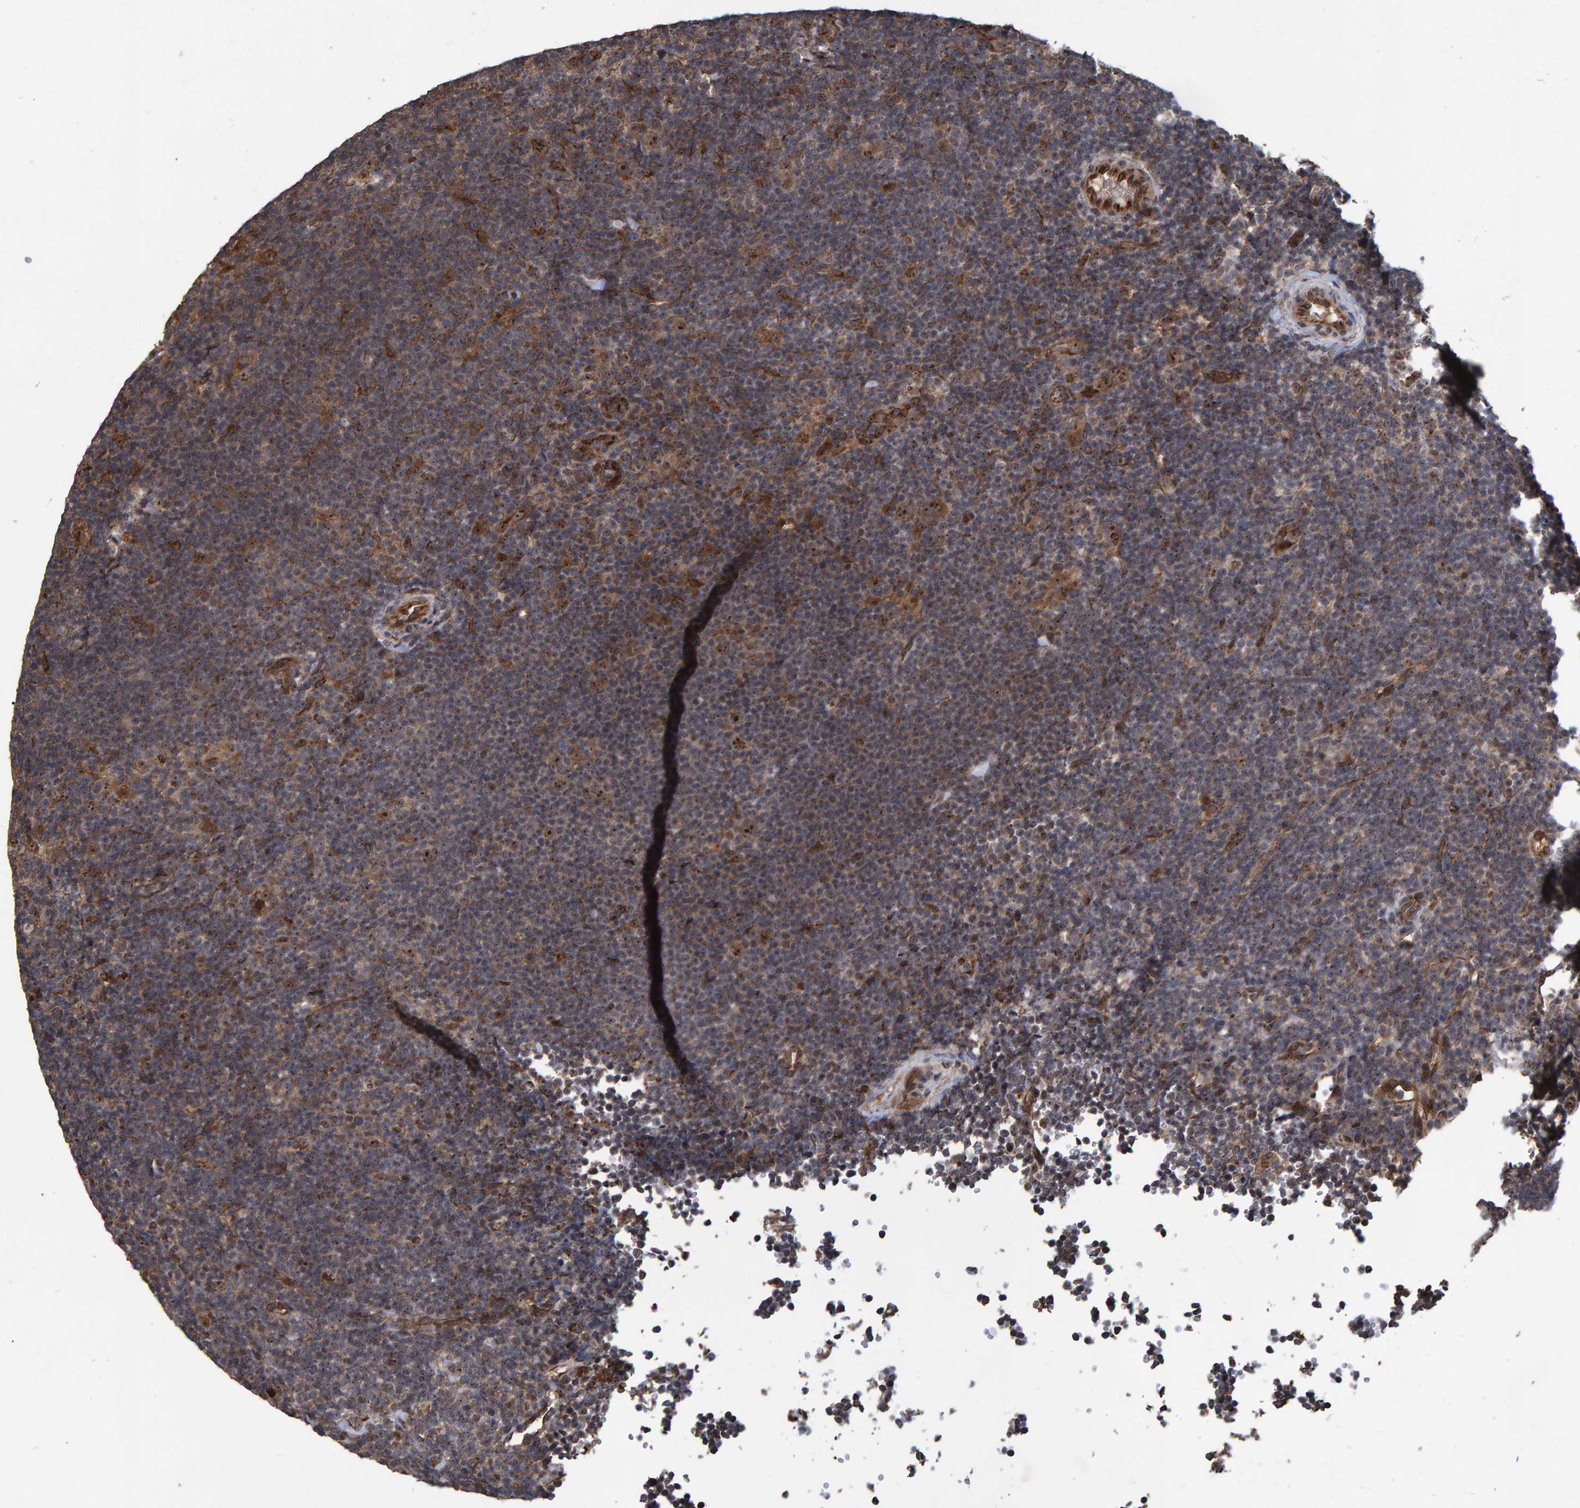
{"staining": {"intensity": "strong", "quantity": ">75%", "location": "nuclear"}, "tissue": "lymphoma", "cell_type": "Tumor cells", "image_type": "cancer", "snomed": [{"axis": "morphology", "description": "Hodgkin's disease, NOS"}, {"axis": "topography", "description": "Lymph node"}], "caption": "Tumor cells display high levels of strong nuclear staining in approximately >75% of cells in lymphoma.", "gene": "TRIM68", "patient": {"sex": "female", "age": 57}}